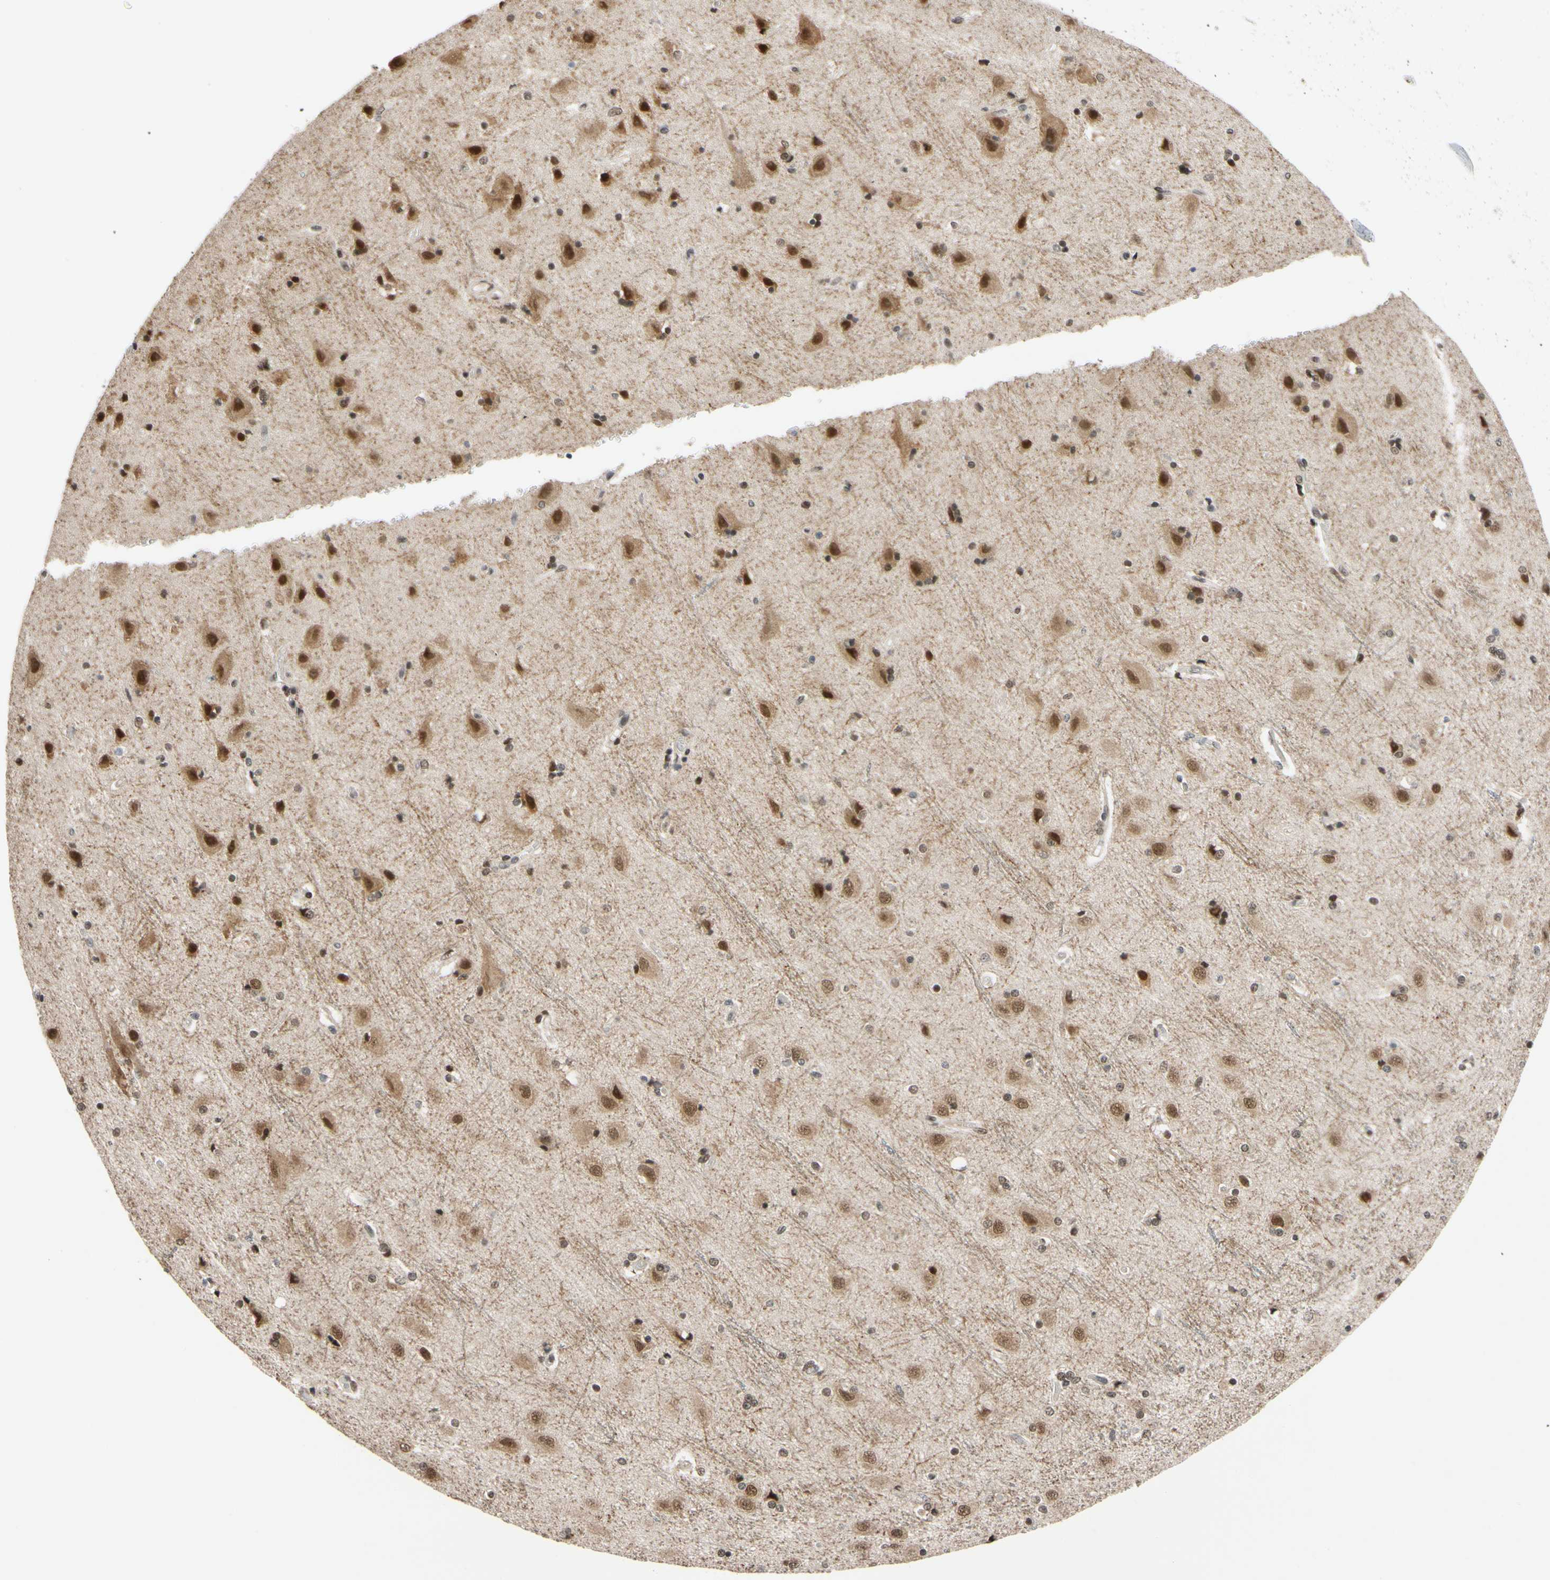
{"staining": {"intensity": "moderate", "quantity": "<25%", "location": "nuclear"}, "tissue": "cerebral cortex", "cell_type": "Endothelial cells", "image_type": "normal", "snomed": [{"axis": "morphology", "description": "Normal tissue, NOS"}, {"axis": "topography", "description": "Cerebral cortex"}], "caption": "Immunohistochemical staining of unremarkable cerebral cortex demonstrates <25% levels of moderate nuclear protein positivity in approximately <25% of endothelial cells. The staining is performed using DAB (3,3'-diaminobenzidine) brown chromogen to label protein expression. The nuclei are counter-stained blue using hematoxylin.", "gene": "TAF4", "patient": {"sex": "female", "age": 54}}